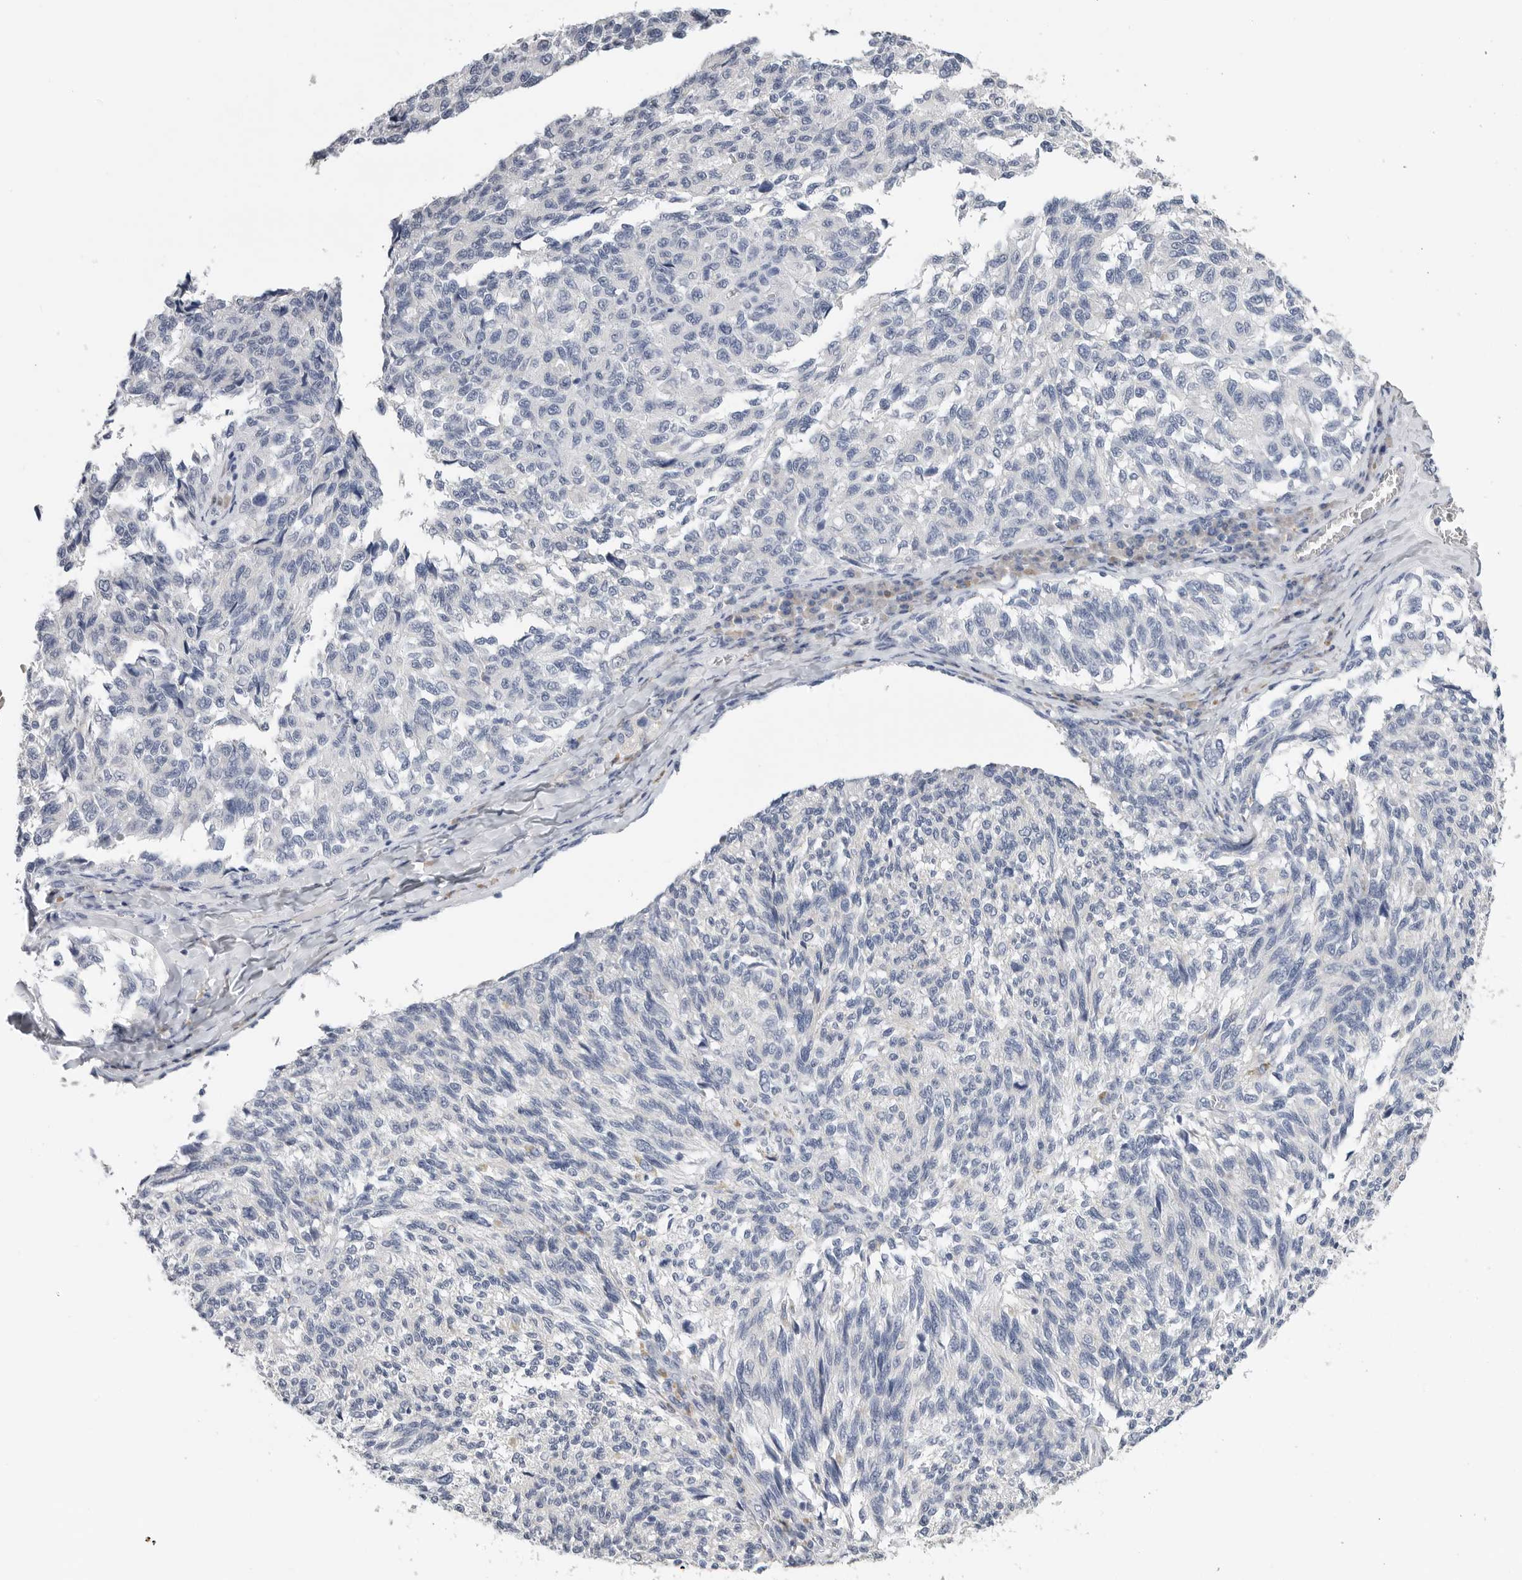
{"staining": {"intensity": "negative", "quantity": "none", "location": "none"}, "tissue": "melanoma", "cell_type": "Tumor cells", "image_type": "cancer", "snomed": [{"axis": "morphology", "description": "Malignant melanoma, NOS"}, {"axis": "topography", "description": "Skin"}], "caption": "High magnification brightfield microscopy of malignant melanoma stained with DAB (brown) and counterstained with hematoxylin (blue): tumor cells show no significant staining.", "gene": "FABP6", "patient": {"sex": "female", "age": 73}}